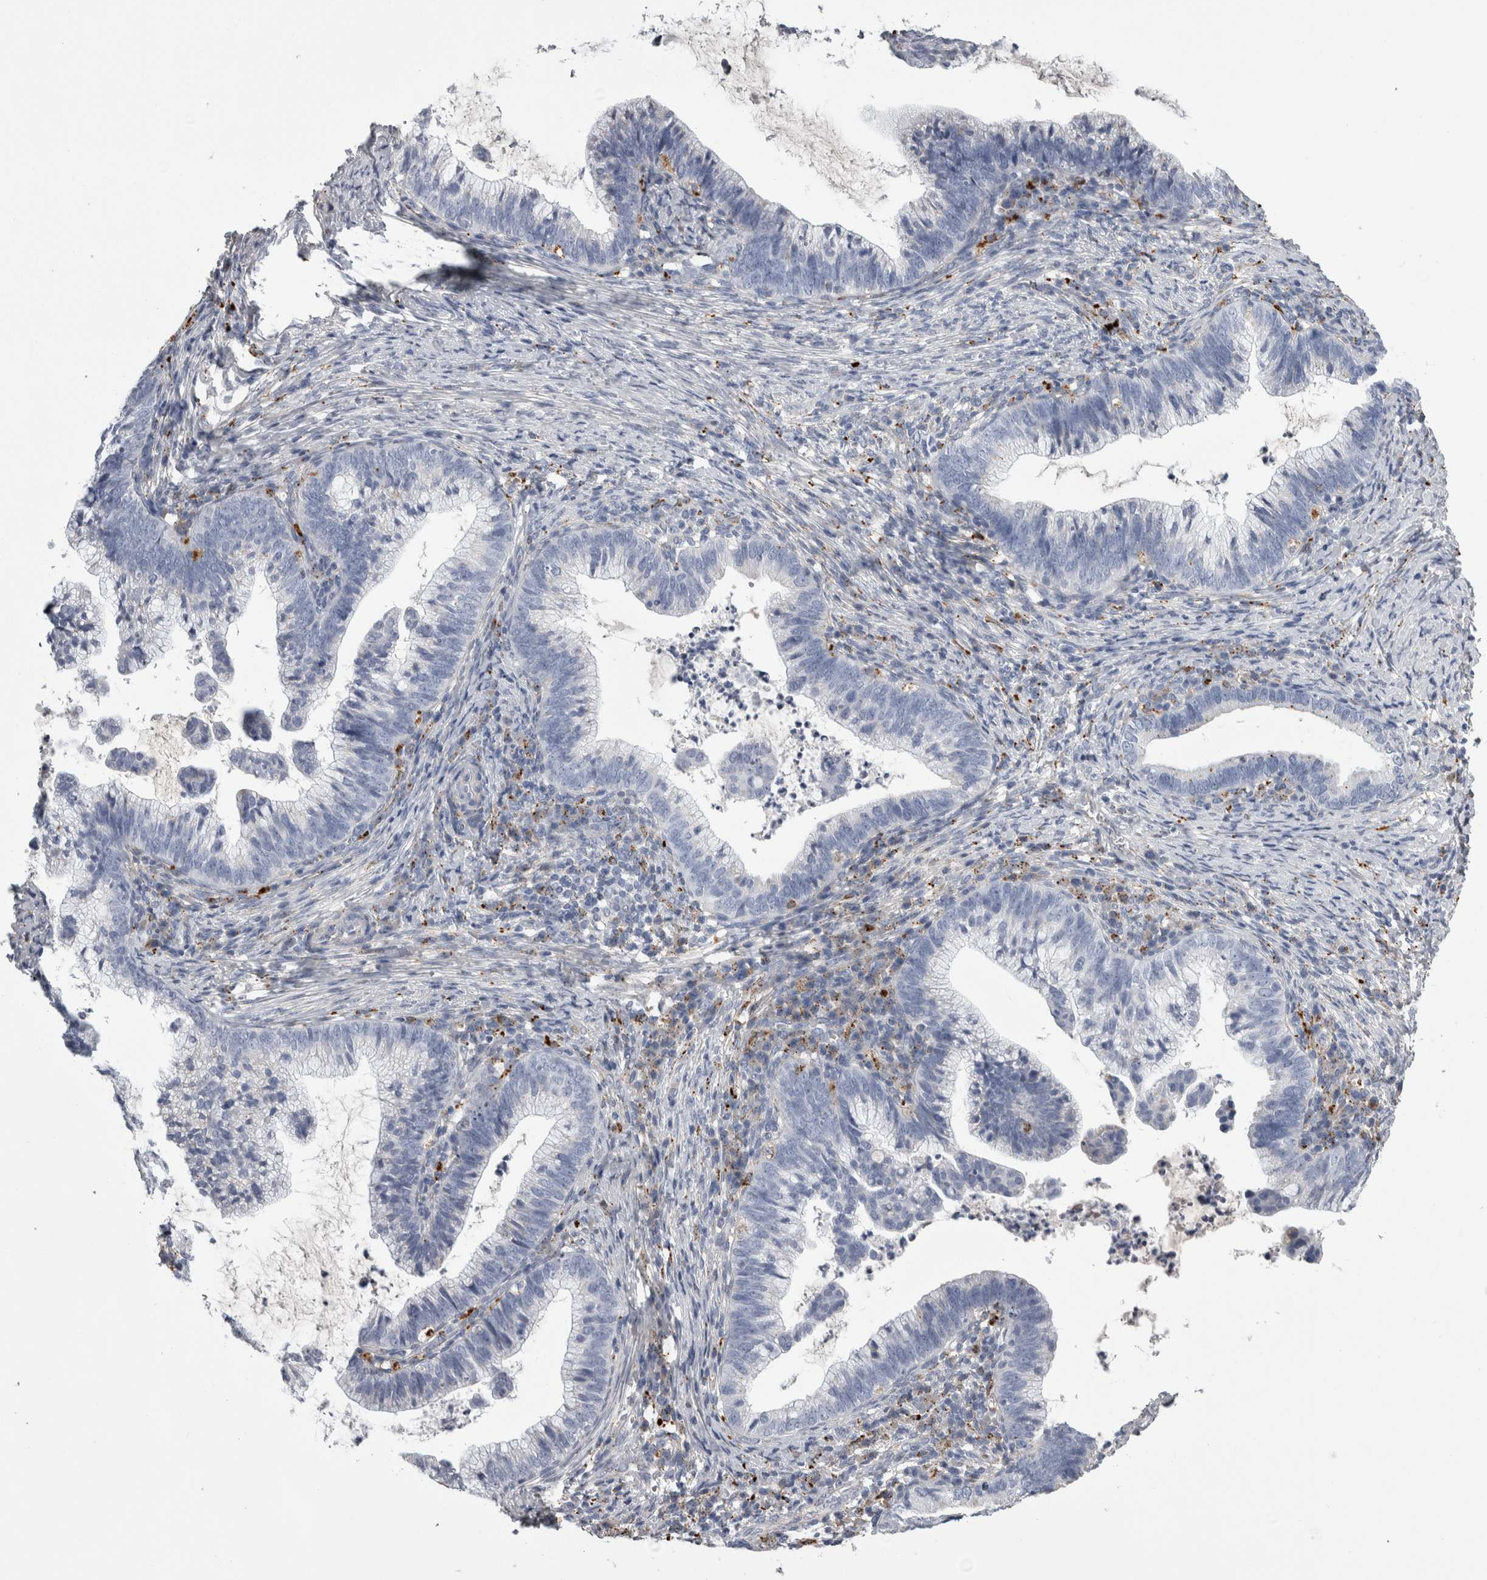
{"staining": {"intensity": "negative", "quantity": "none", "location": "none"}, "tissue": "cervical cancer", "cell_type": "Tumor cells", "image_type": "cancer", "snomed": [{"axis": "morphology", "description": "Adenocarcinoma, NOS"}, {"axis": "topography", "description": "Cervix"}], "caption": "Tumor cells are negative for protein expression in human cervical cancer.", "gene": "DPP7", "patient": {"sex": "female", "age": 36}}